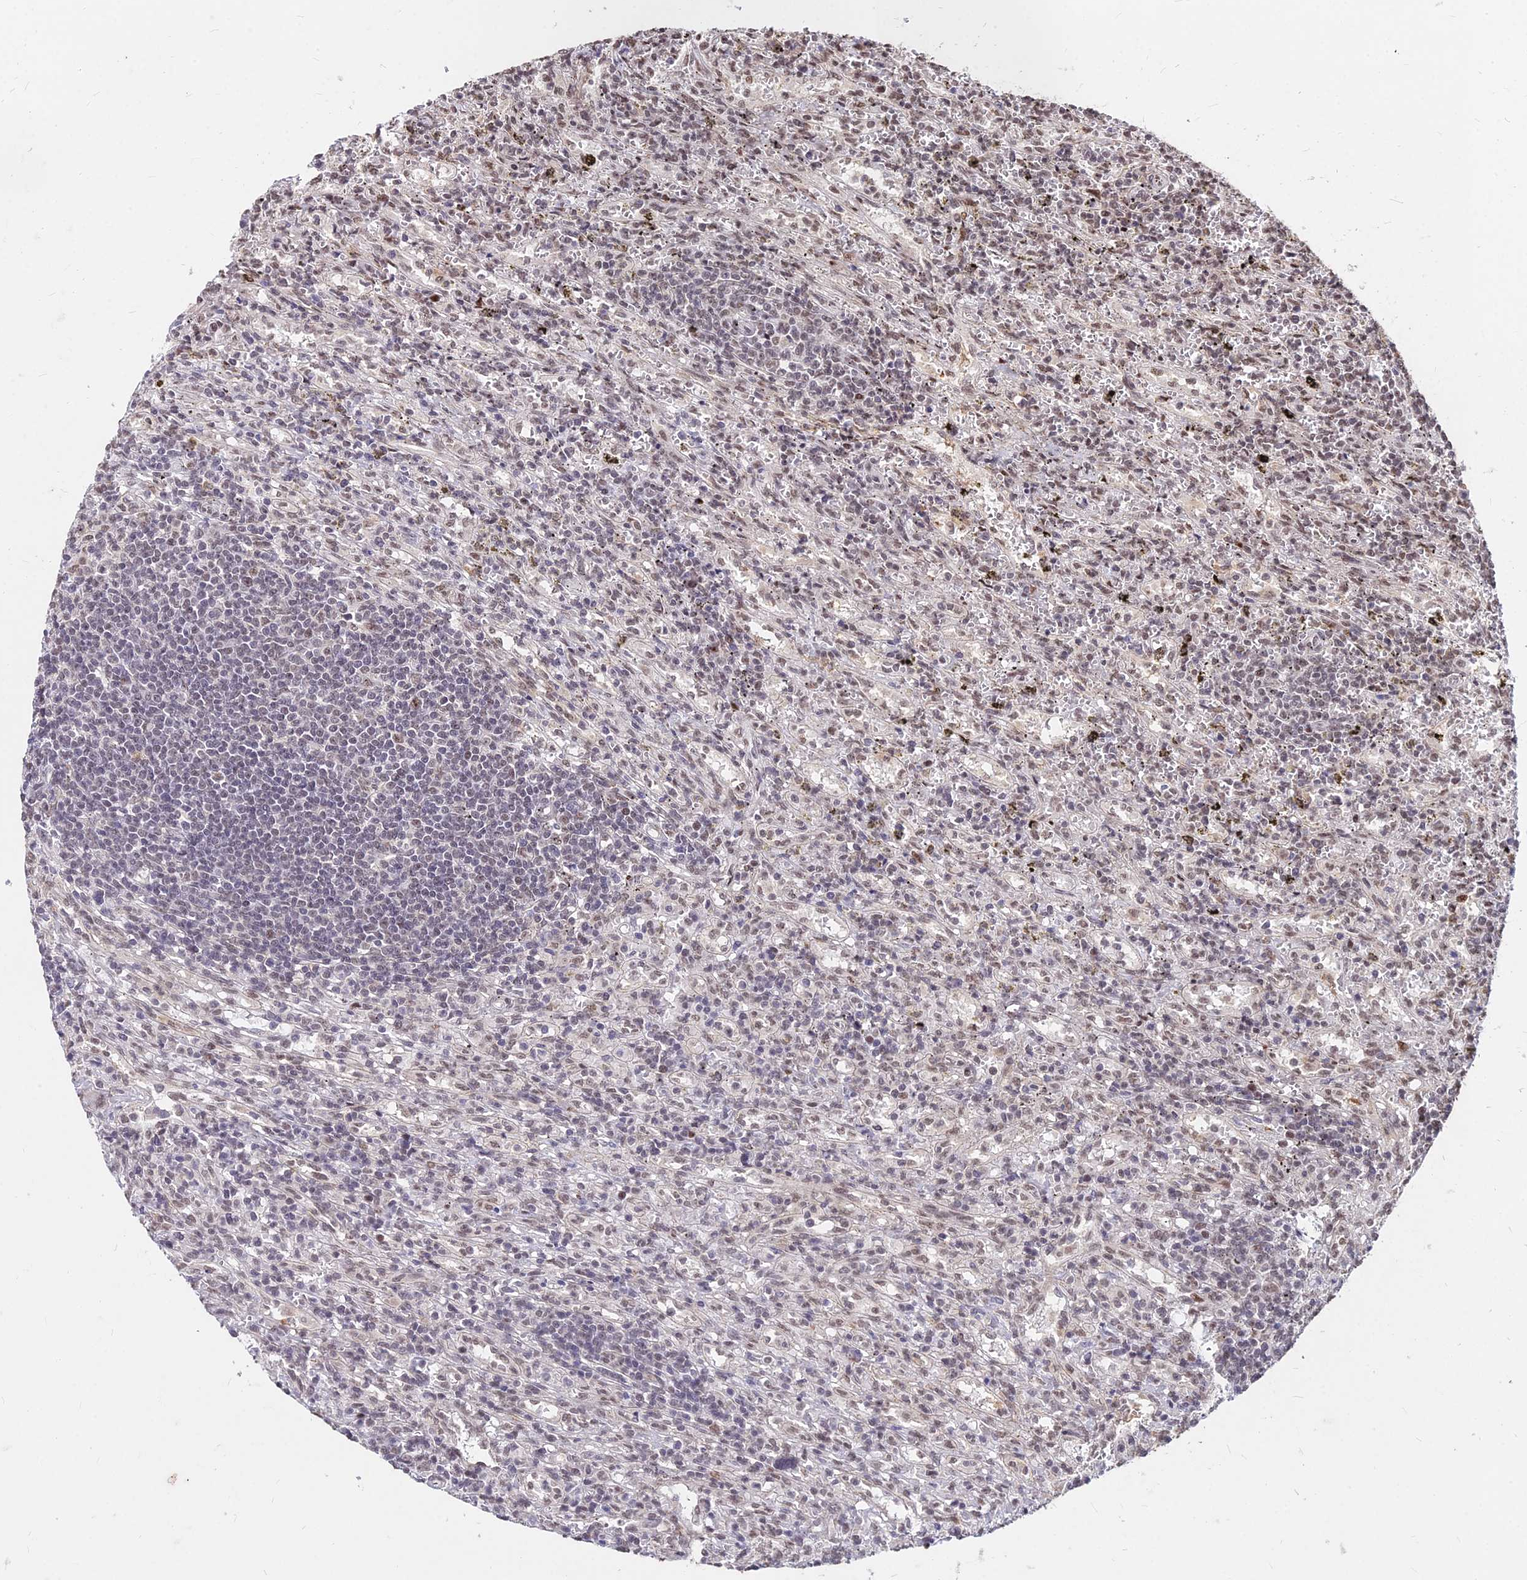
{"staining": {"intensity": "weak", "quantity": "<25%", "location": "nuclear"}, "tissue": "lymphoma", "cell_type": "Tumor cells", "image_type": "cancer", "snomed": [{"axis": "morphology", "description": "Malignant lymphoma, non-Hodgkin's type, Low grade"}, {"axis": "topography", "description": "Spleen"}], "caption": "Human low-grade malignant lymphoma, non-Hodgkin's type stained for a protein using IHC reveals no positivity in tumor cells.", "gene": "ZBED4", "patient": {"sex": "male", "age": 76}}